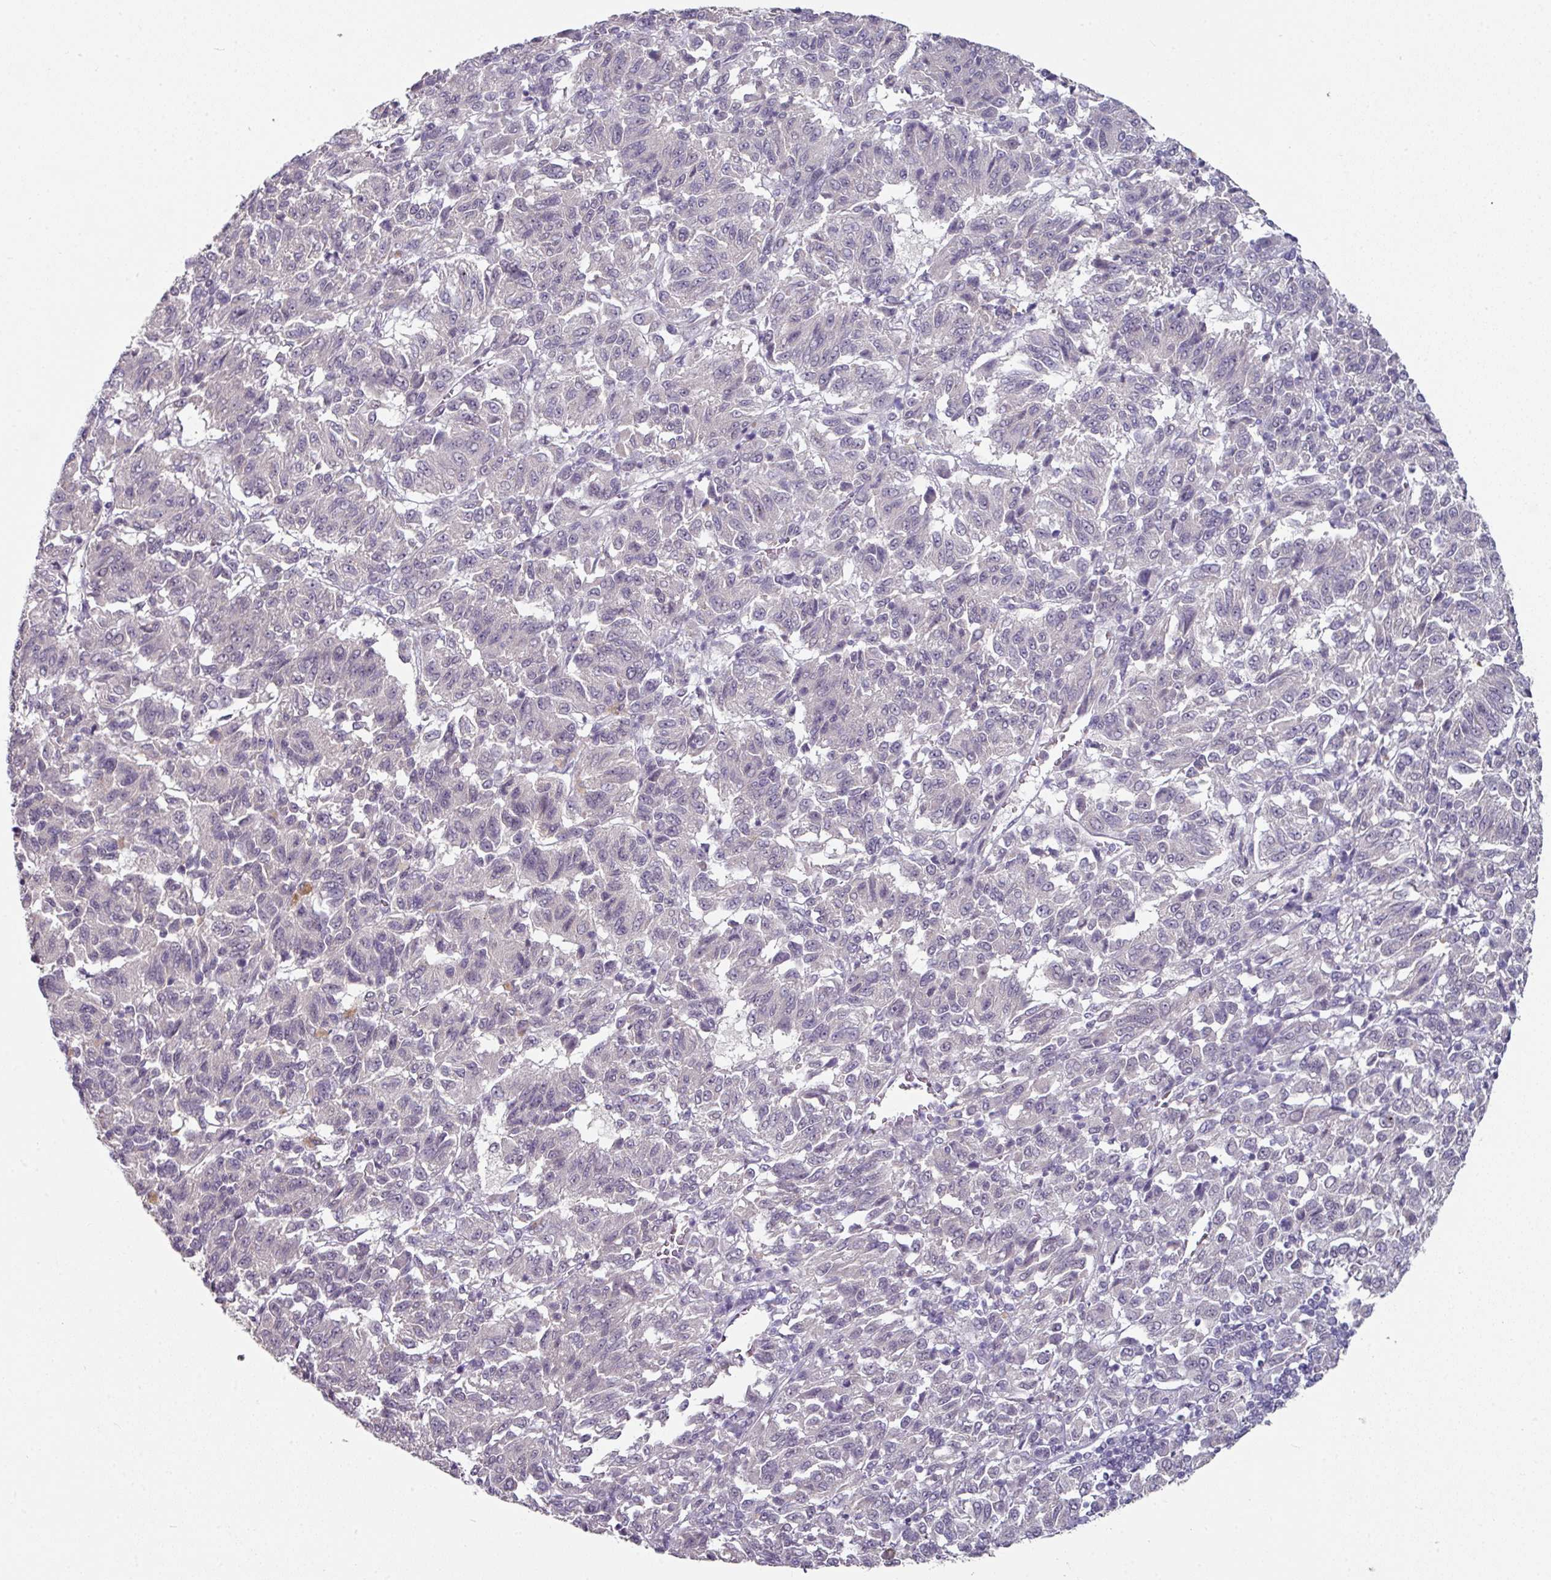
{"staining": {"intensity": "negative", "quantity": "none", "location": "none"}, "tissue": "melanoma", "cell_type": "Tumor cells", "image_type": "cancer", "snomed": [{"axis": "morphology", "description": "Malignant melanoma, Metastatic site"}, {"axis": "topography", "description": "Lung"}], "caption": "The IHC image has no significant positivity in tumor cells of melanoma tissue.", "gene": "ELK1", "patient": {"sex": "male", "age": 64}}